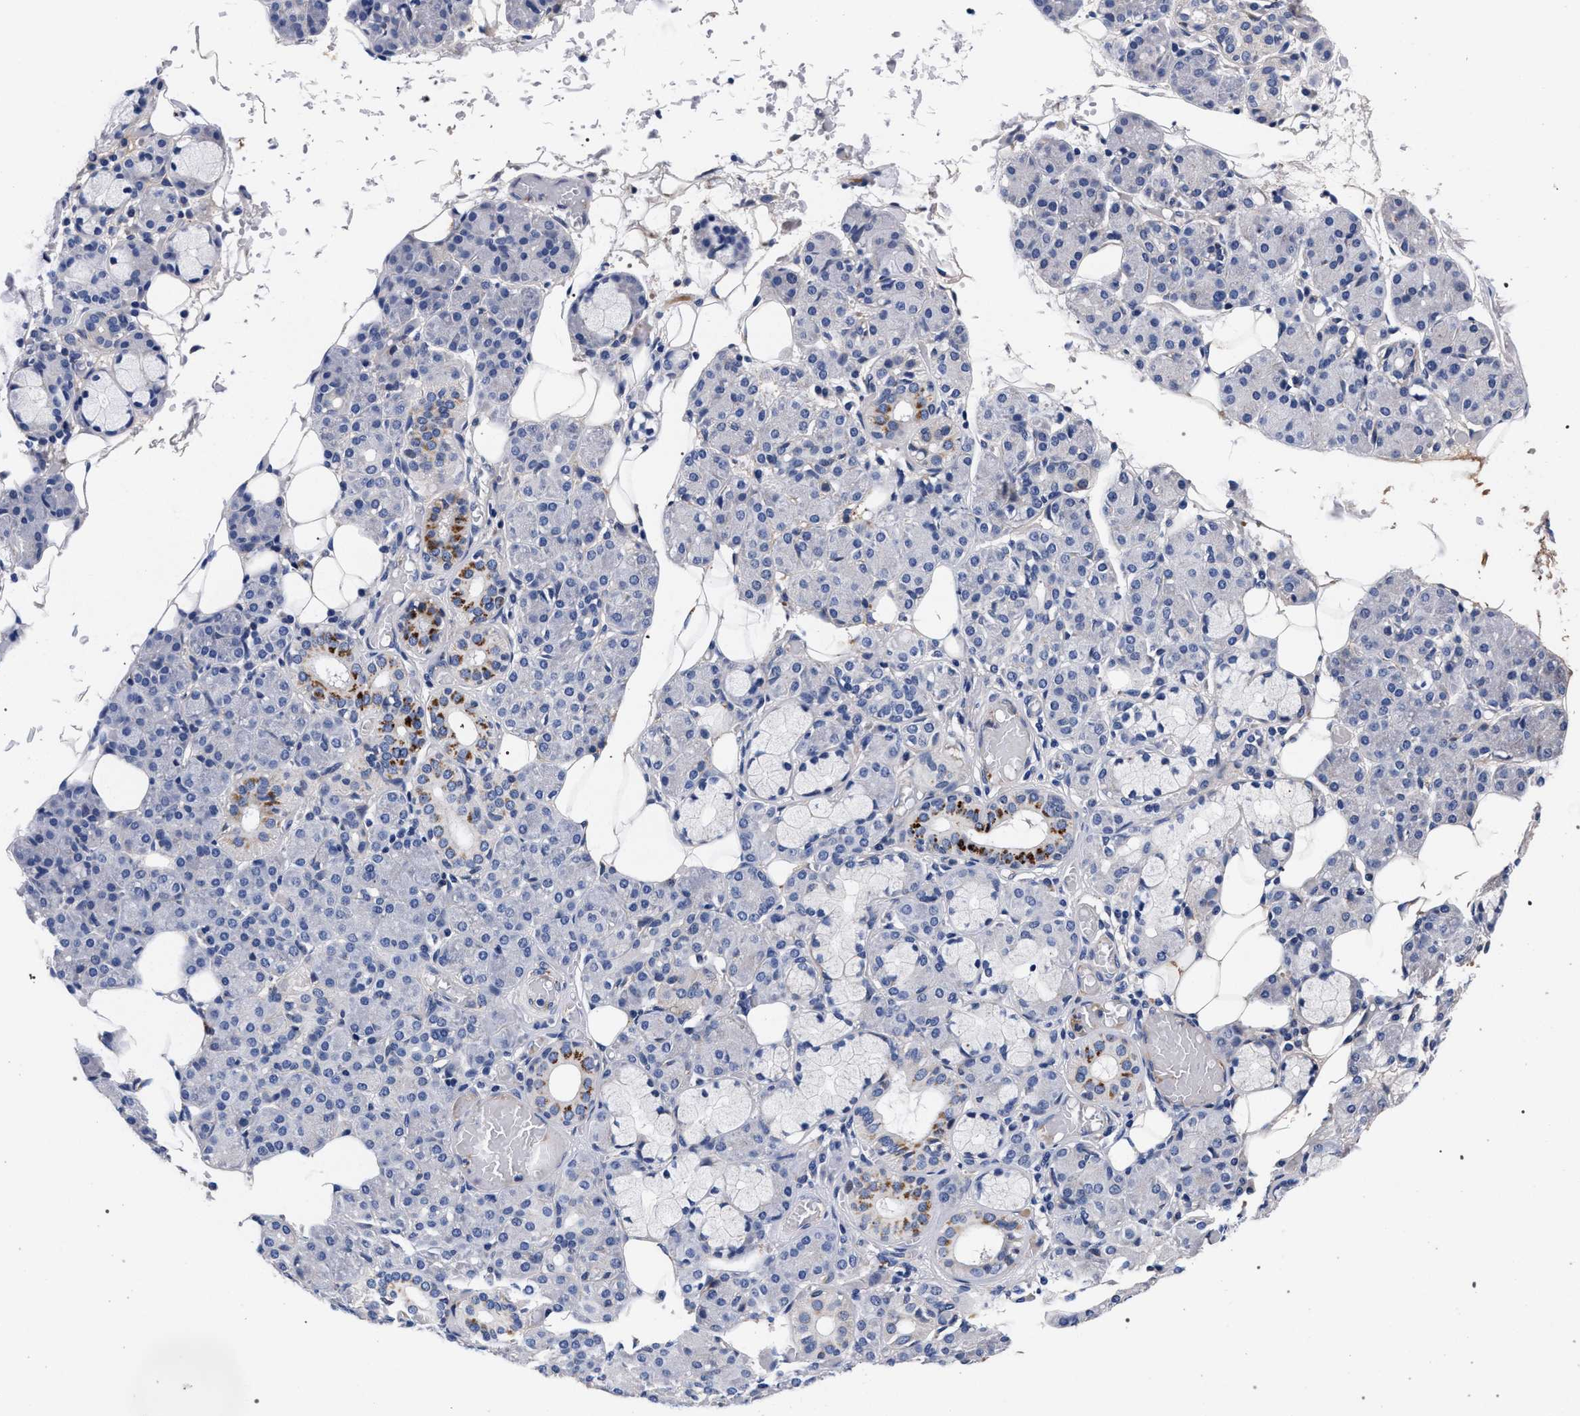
{"staining": {"intensity": "moderate", "quantity": "<25%", "location": "cytoplasmic/membranous"}, "tissue": "salivary gland", "cell_type": "Glandular cells", "image_type": "normal", "snomed": [{"axis": "morphology", "description": "Normal tissue, NOS"}, {"axis": "topography", "description": "Salivary gland"}], "caption": "A low amount of moderate cytoplasmic/membranous staining is present in about <25% of glandular cells in unremarkable salivary gland.", "gene": "ACOX1", "patient": {"sex": "male", "age": 63}}